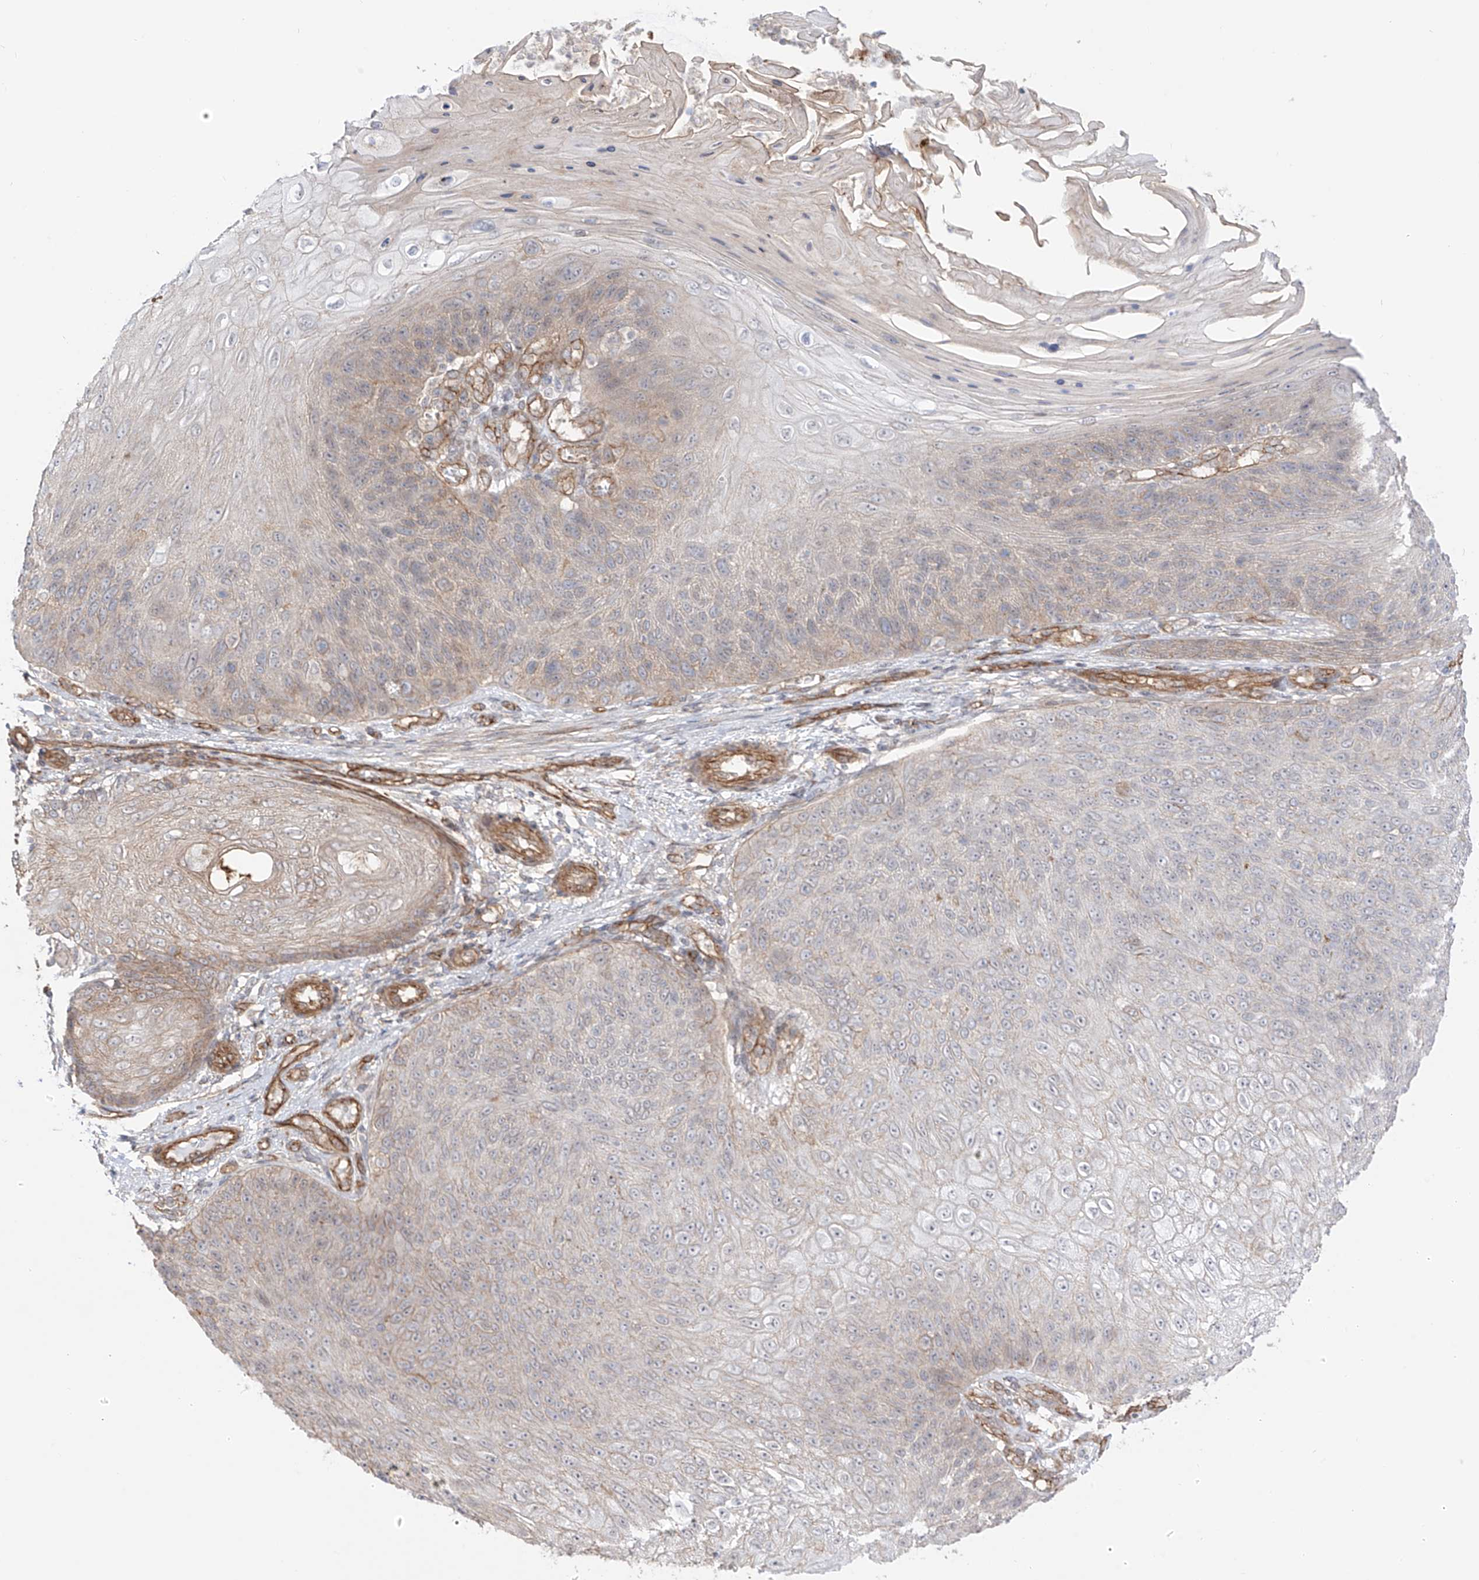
{"staining": {"intensity": "negative", "quantity": "none", "location": "none"}, "tissue": "skin cancer", "cell_type": "Tumor cells", "image_type": "cancer", "snomed": [{"axis": "morphology", "description": "Squamous cell carcinoma, NOS"}, {"axis": "topography", "description": "Skin"}], "caption": "This is an immunohistochemistry (IHC) photomicrograph of human skin cancer (squamous cell carcinoma). There is no positivity in tumor cells.", "gene": "ZNF180", "patient": {"sex": "female", "age": 88}}